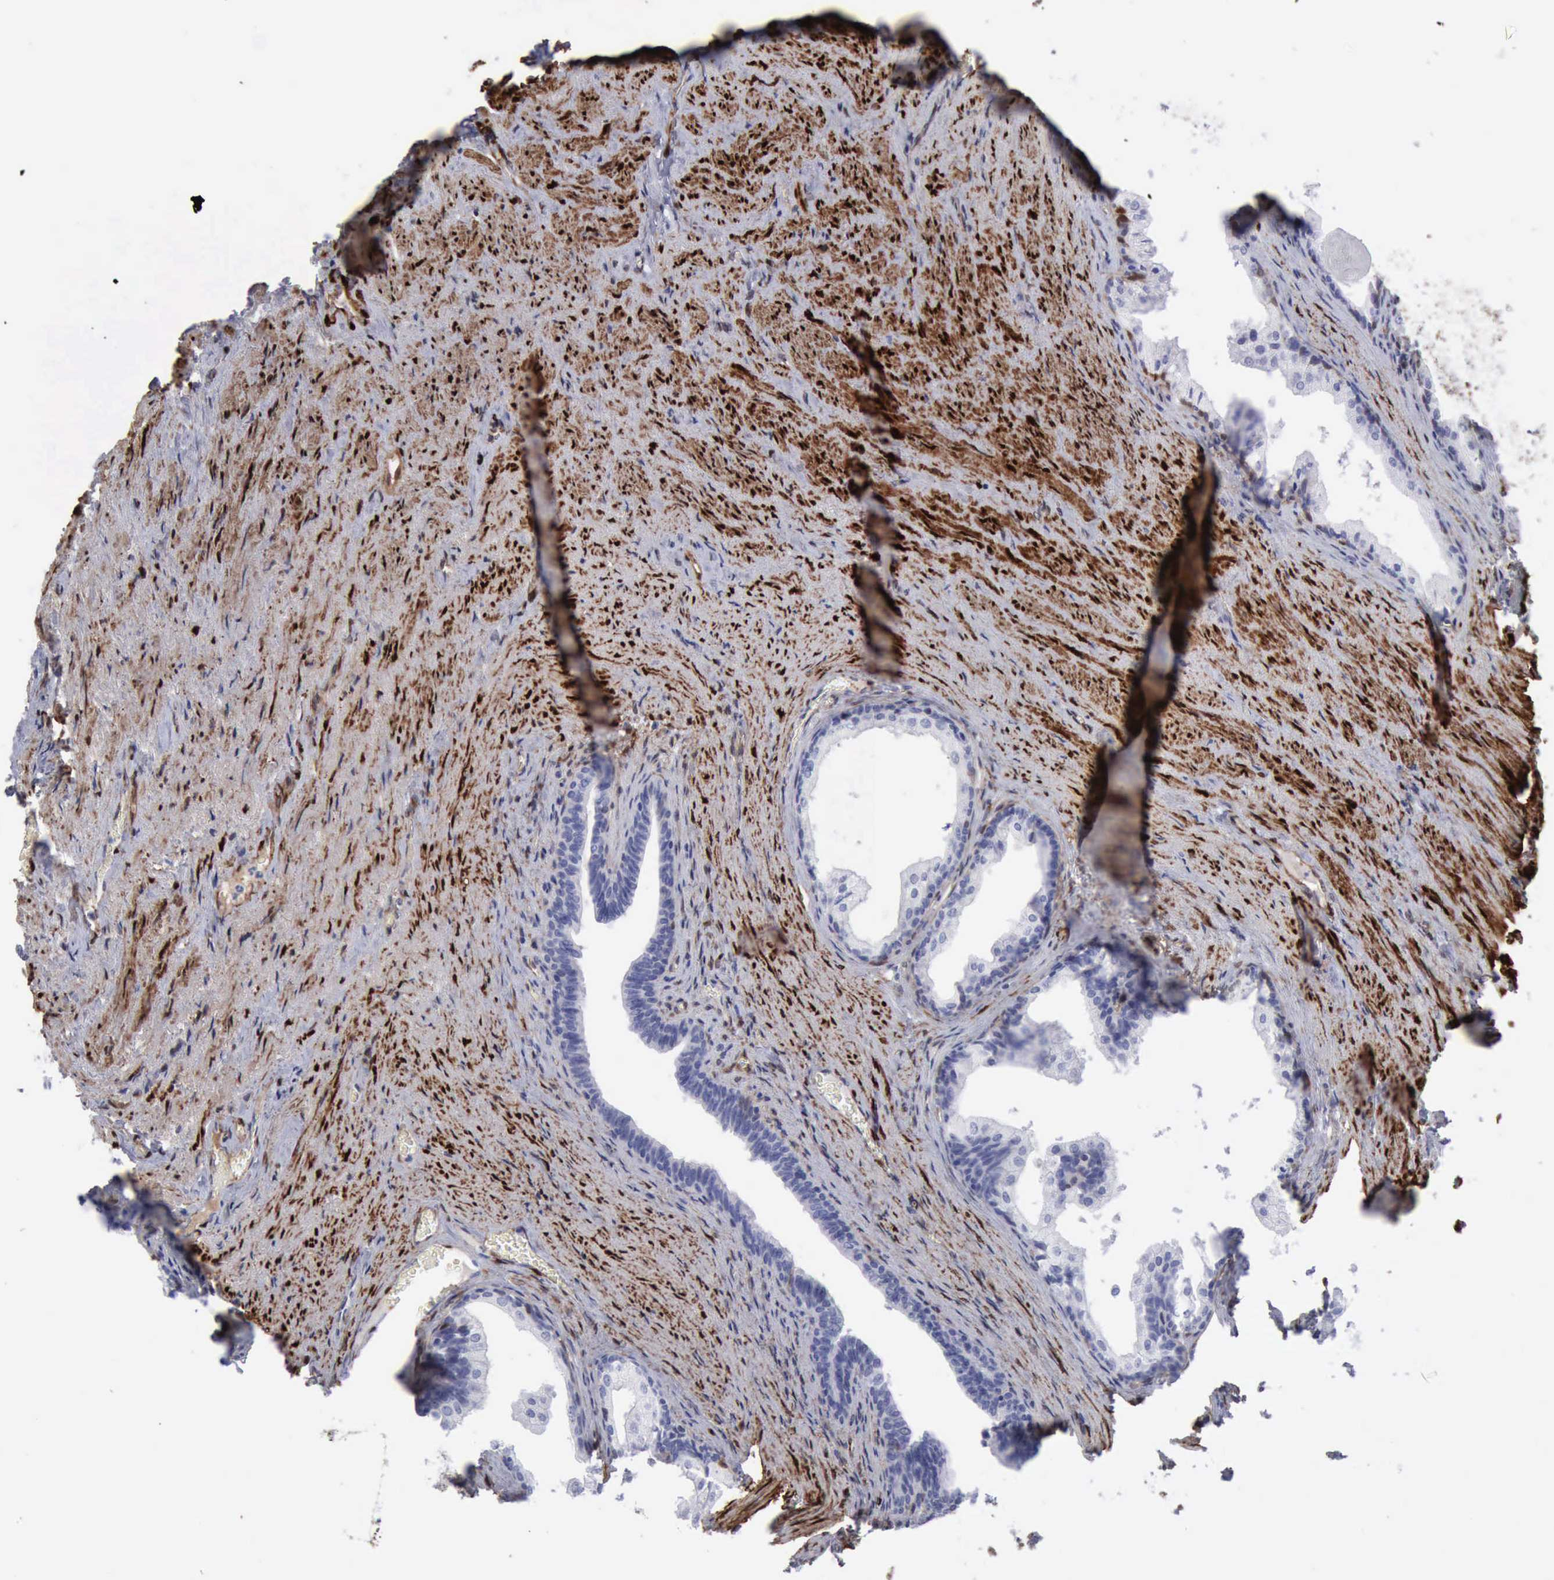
{"staining": {"intensity": "negative", "quantity": "none", "location": "none"}, "tissue": "prostate cancer", "cell_type": "Tumor cells", "image_type": "cancer", "snomed": [{"axis": "morphology", "description": "Adenocarcinoma, Medium grade"}, {"axis": "topography", "description": "Prostate"}], "caption": "This is an immunohistochemistry micrograph of human prostate cancer. There is no positivity in tumor cells.", "gene": "FHL1", "patient": {"sex": "male", "age": 60}}